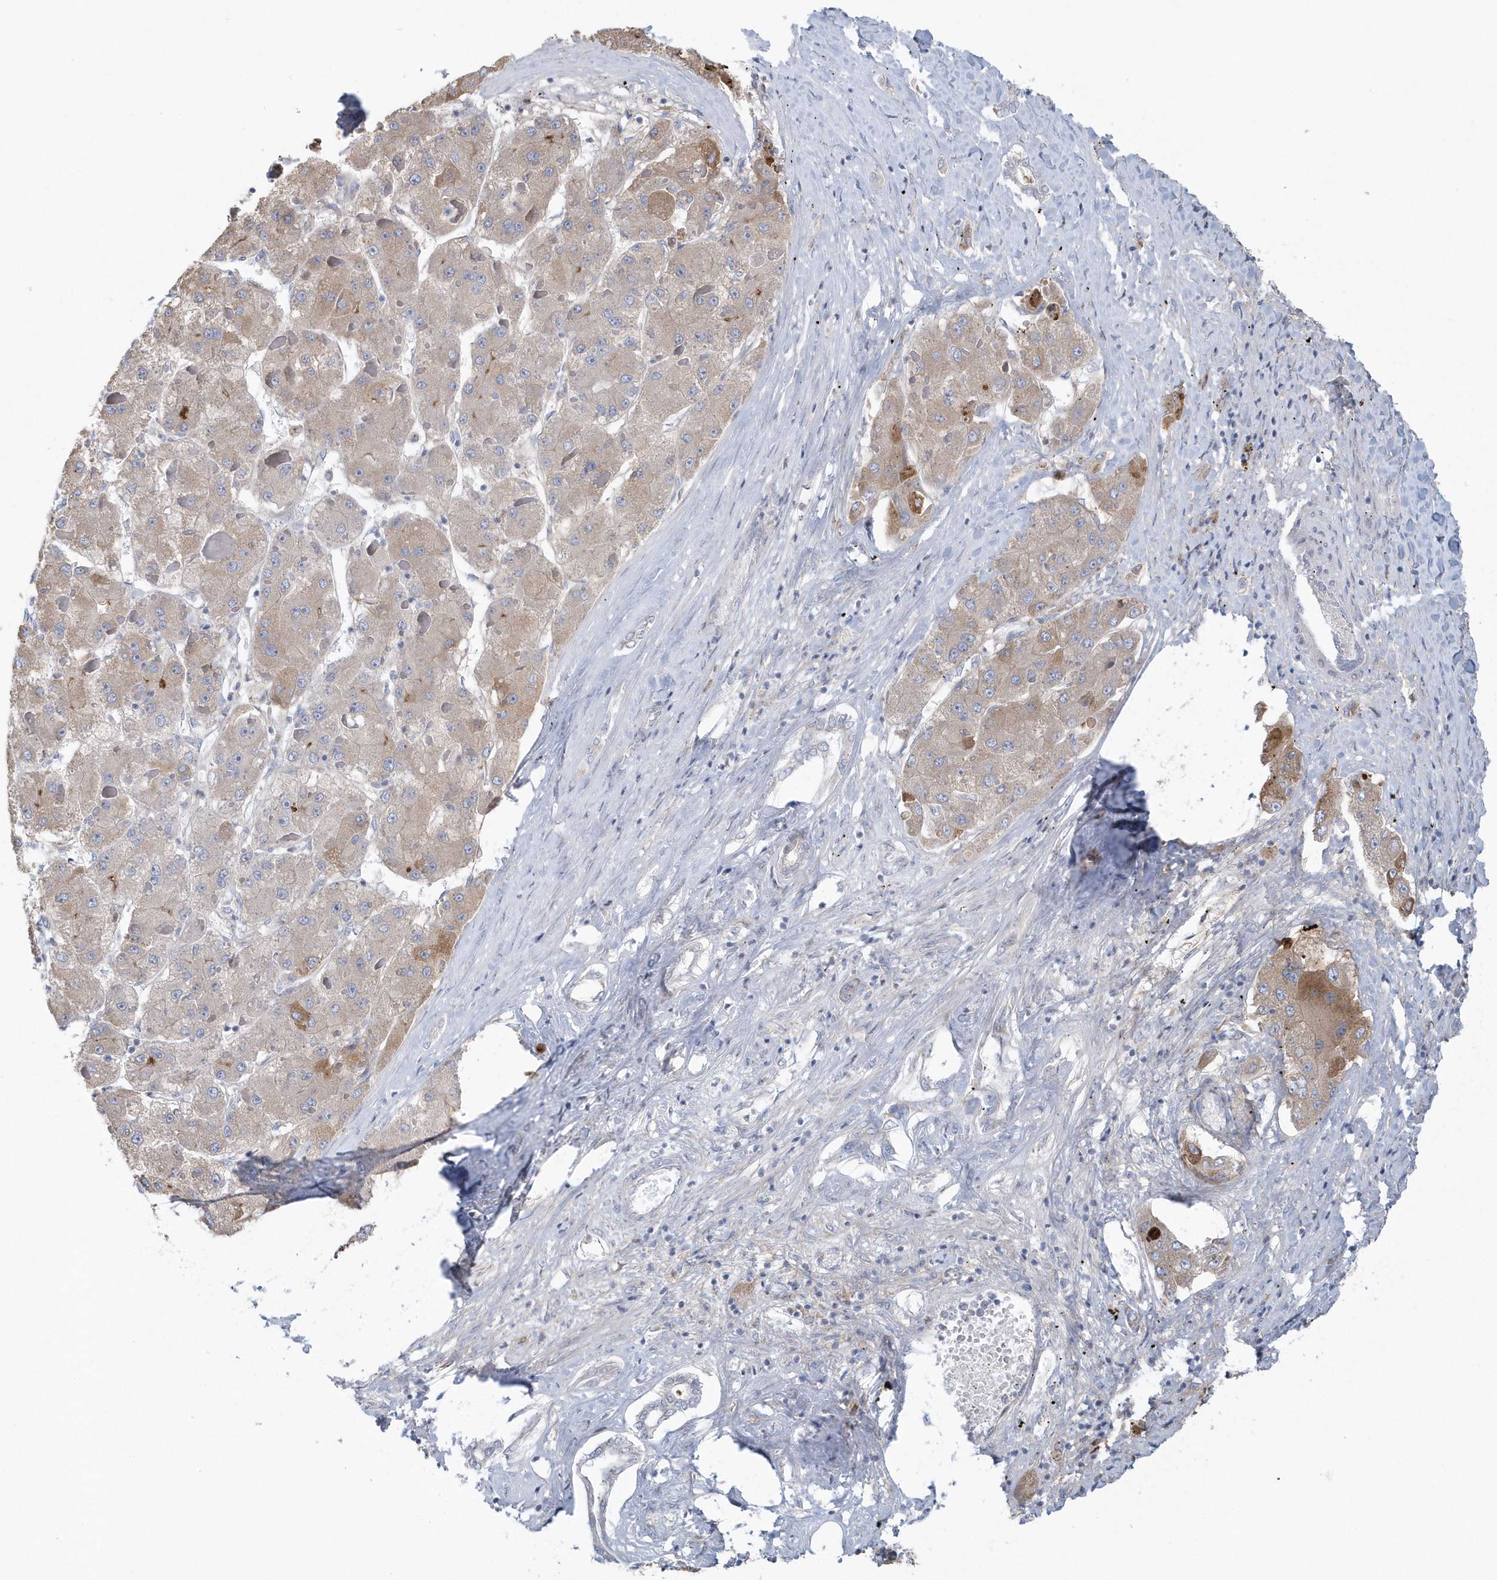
{"staining": {"intensity": "weak", "quantity": "25%-75%", "location": "cytoplasmic/membranous"}, "tissue": "liver cancer", "cell_type": "Tumor cells", "image_type": "cancer", "snomed": [{"axis": "morphology", "description": "Carcinoma, Hepatocellular, NOS"}, {"axis": "topography", "description": "Liver"}], "caption": "The histopathology image reveals immunohistochemical staining of liver hepatocellular carcinoma. There is weak cytoplasmic/membranous expression is identified in approximately 25%-75% of tumor cells.", "gene": "SPATA18", "patient": {"sex": "female", "age": 73}}